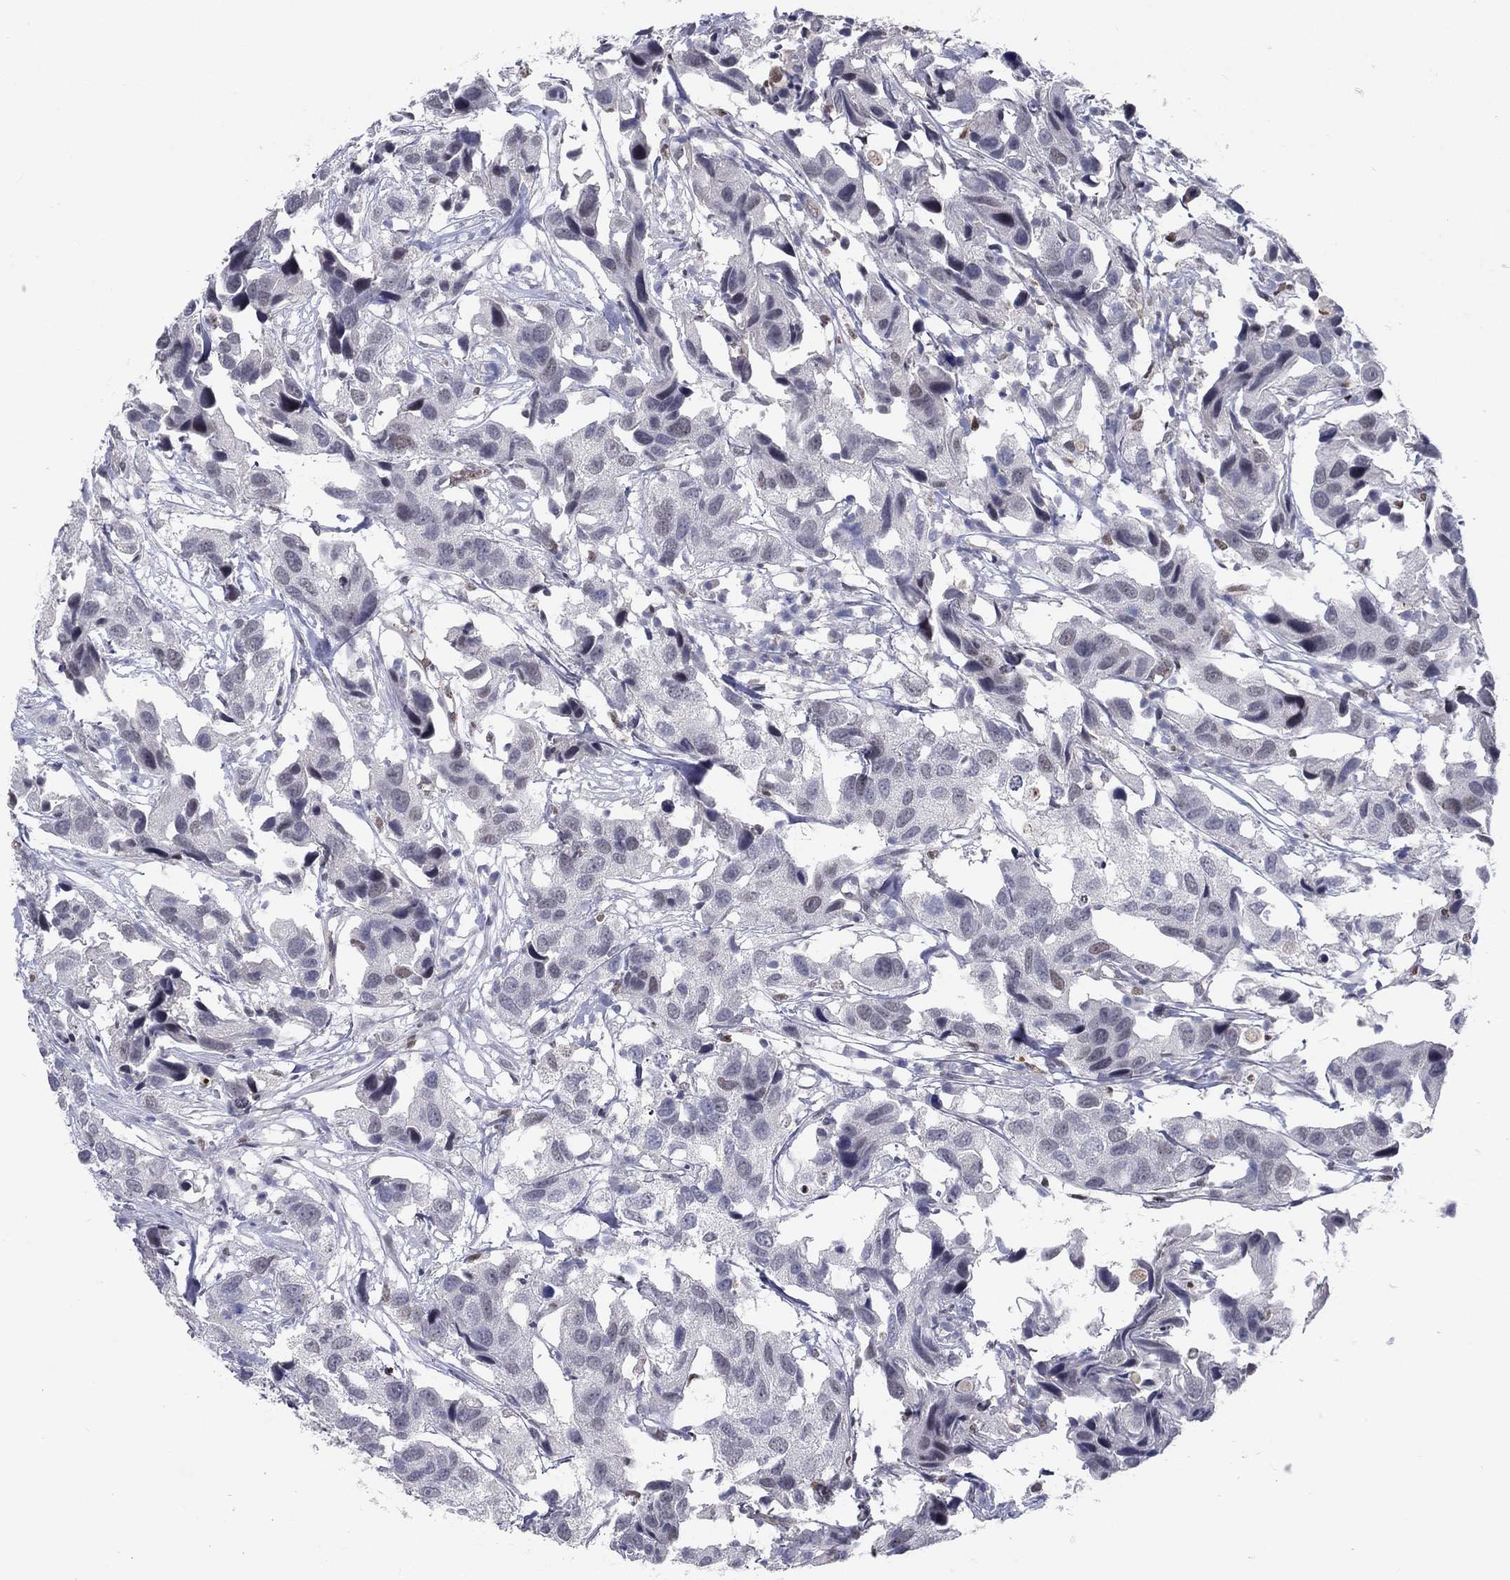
{"staining": {"intensity": "weak", "quantity": "<25%", "location": "nuclear"}, "tissue": "urothelial cancer", "cell_type": "Tumor cells", "image_type": "cancer", "snomed": [{"axis": "morphology", "description": "Urothelial carcinoma, High grade"}, {"axis": "topography", "description": "Urinary bladder"}], "caption": "There is no significant staining in tumor cells of high-grade urothelial carcinoma.", "gene": "ZBED1", "patient": {"sex": "male", "age": 79}}